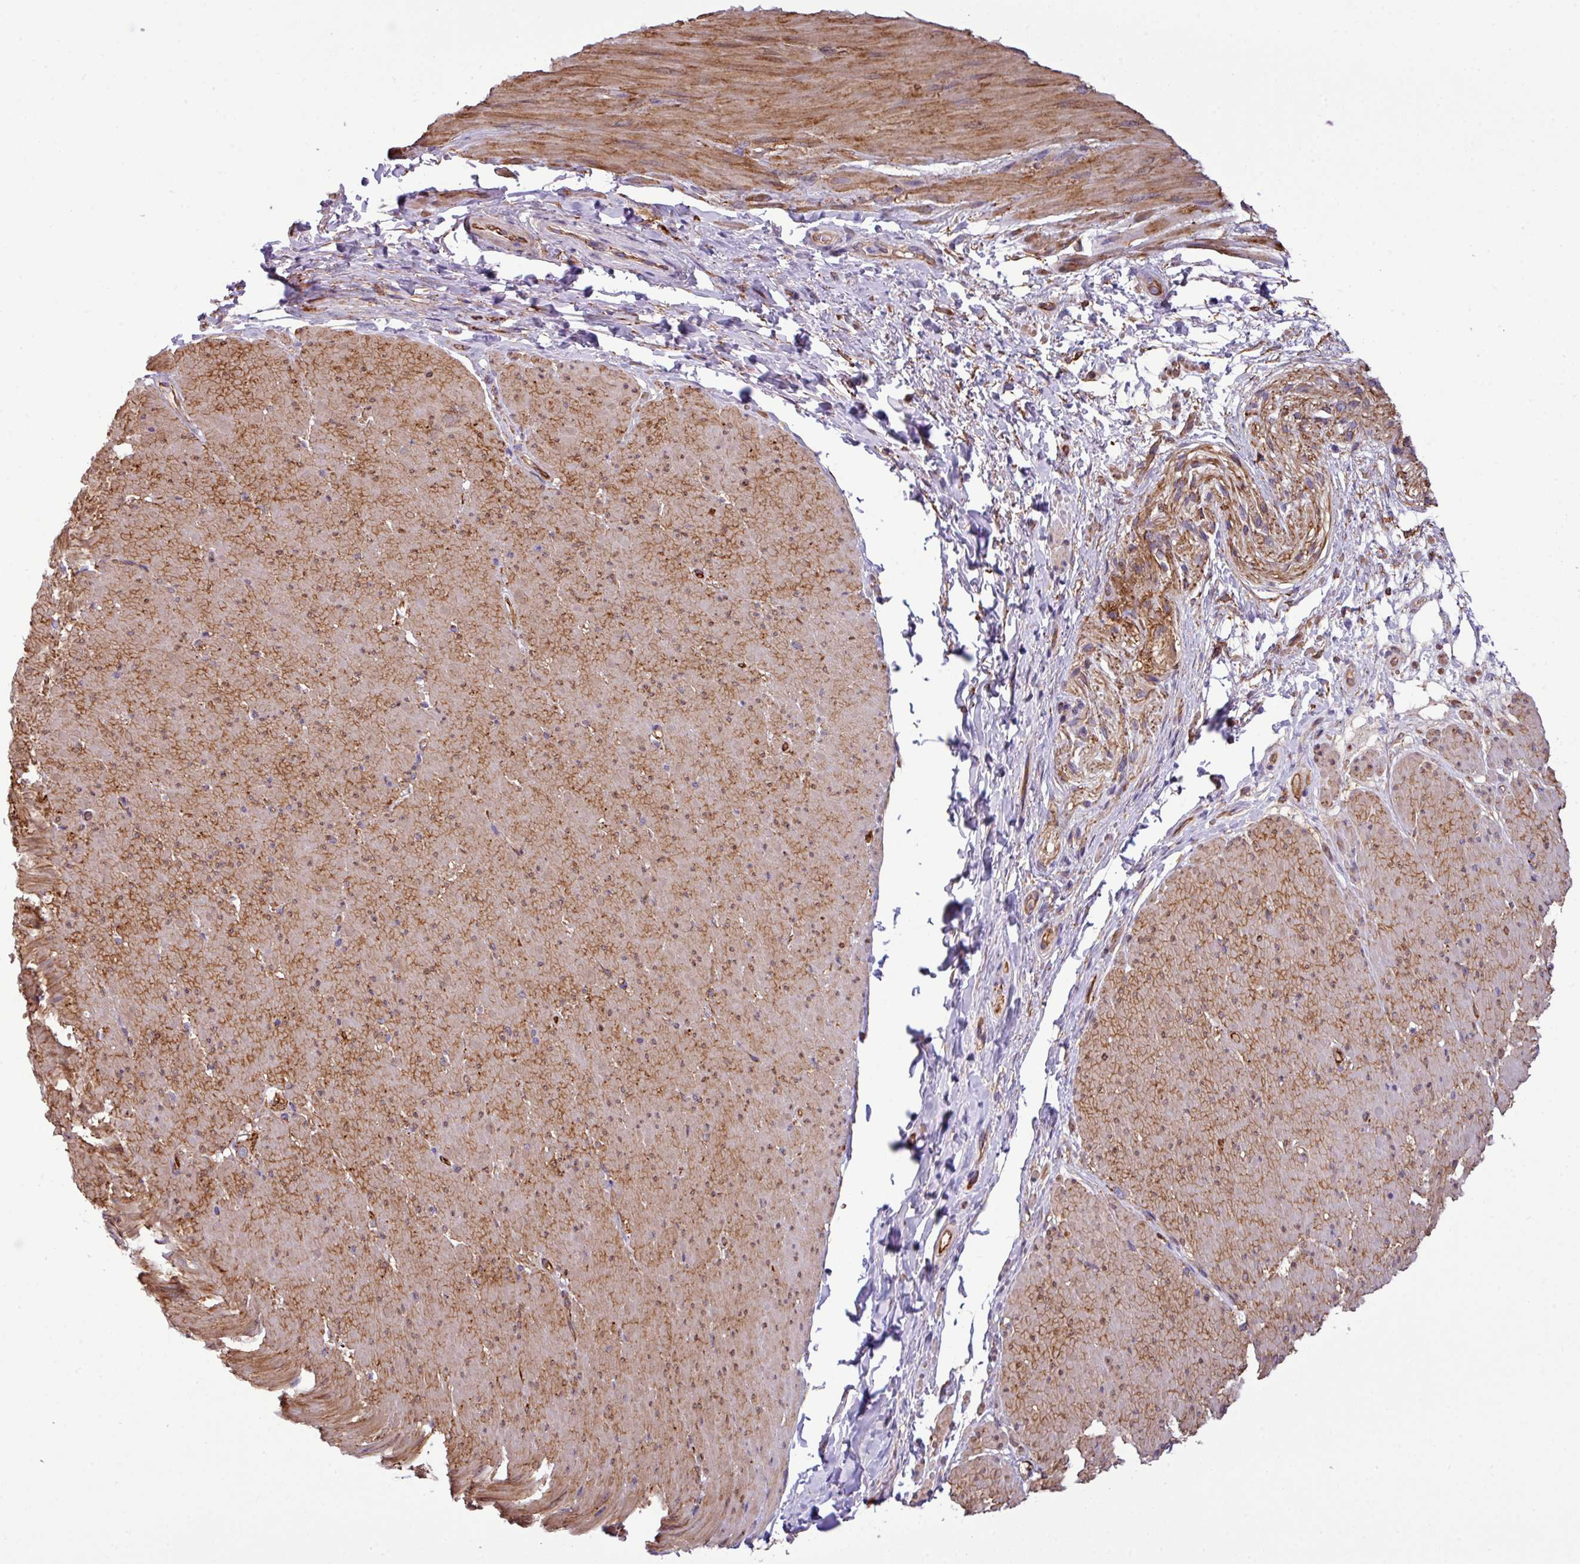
{"staining": {"intensity": "moderate", "quantity": ">75%", "location": "cytoplasmic/membranous"}, "tissue": "smooth muscle", "cell_type": "Smooth muscle cells", "image_type": "normal", "snomed": [{"axis": "morphology", "description": "Normal tissue, NOS"}, {"axis": "topography", "description": "Smooth muscle"}, {"axis": "topography", "description": "Rectum"}], "caption": "Moderate cytoplasmic/membranous expression for a protein is present in about >75% of smooth muscle cells of normal smooth muscle using IHC.", "gene": "PARD6A", "patient": {"sex": "male", "age": 53}}